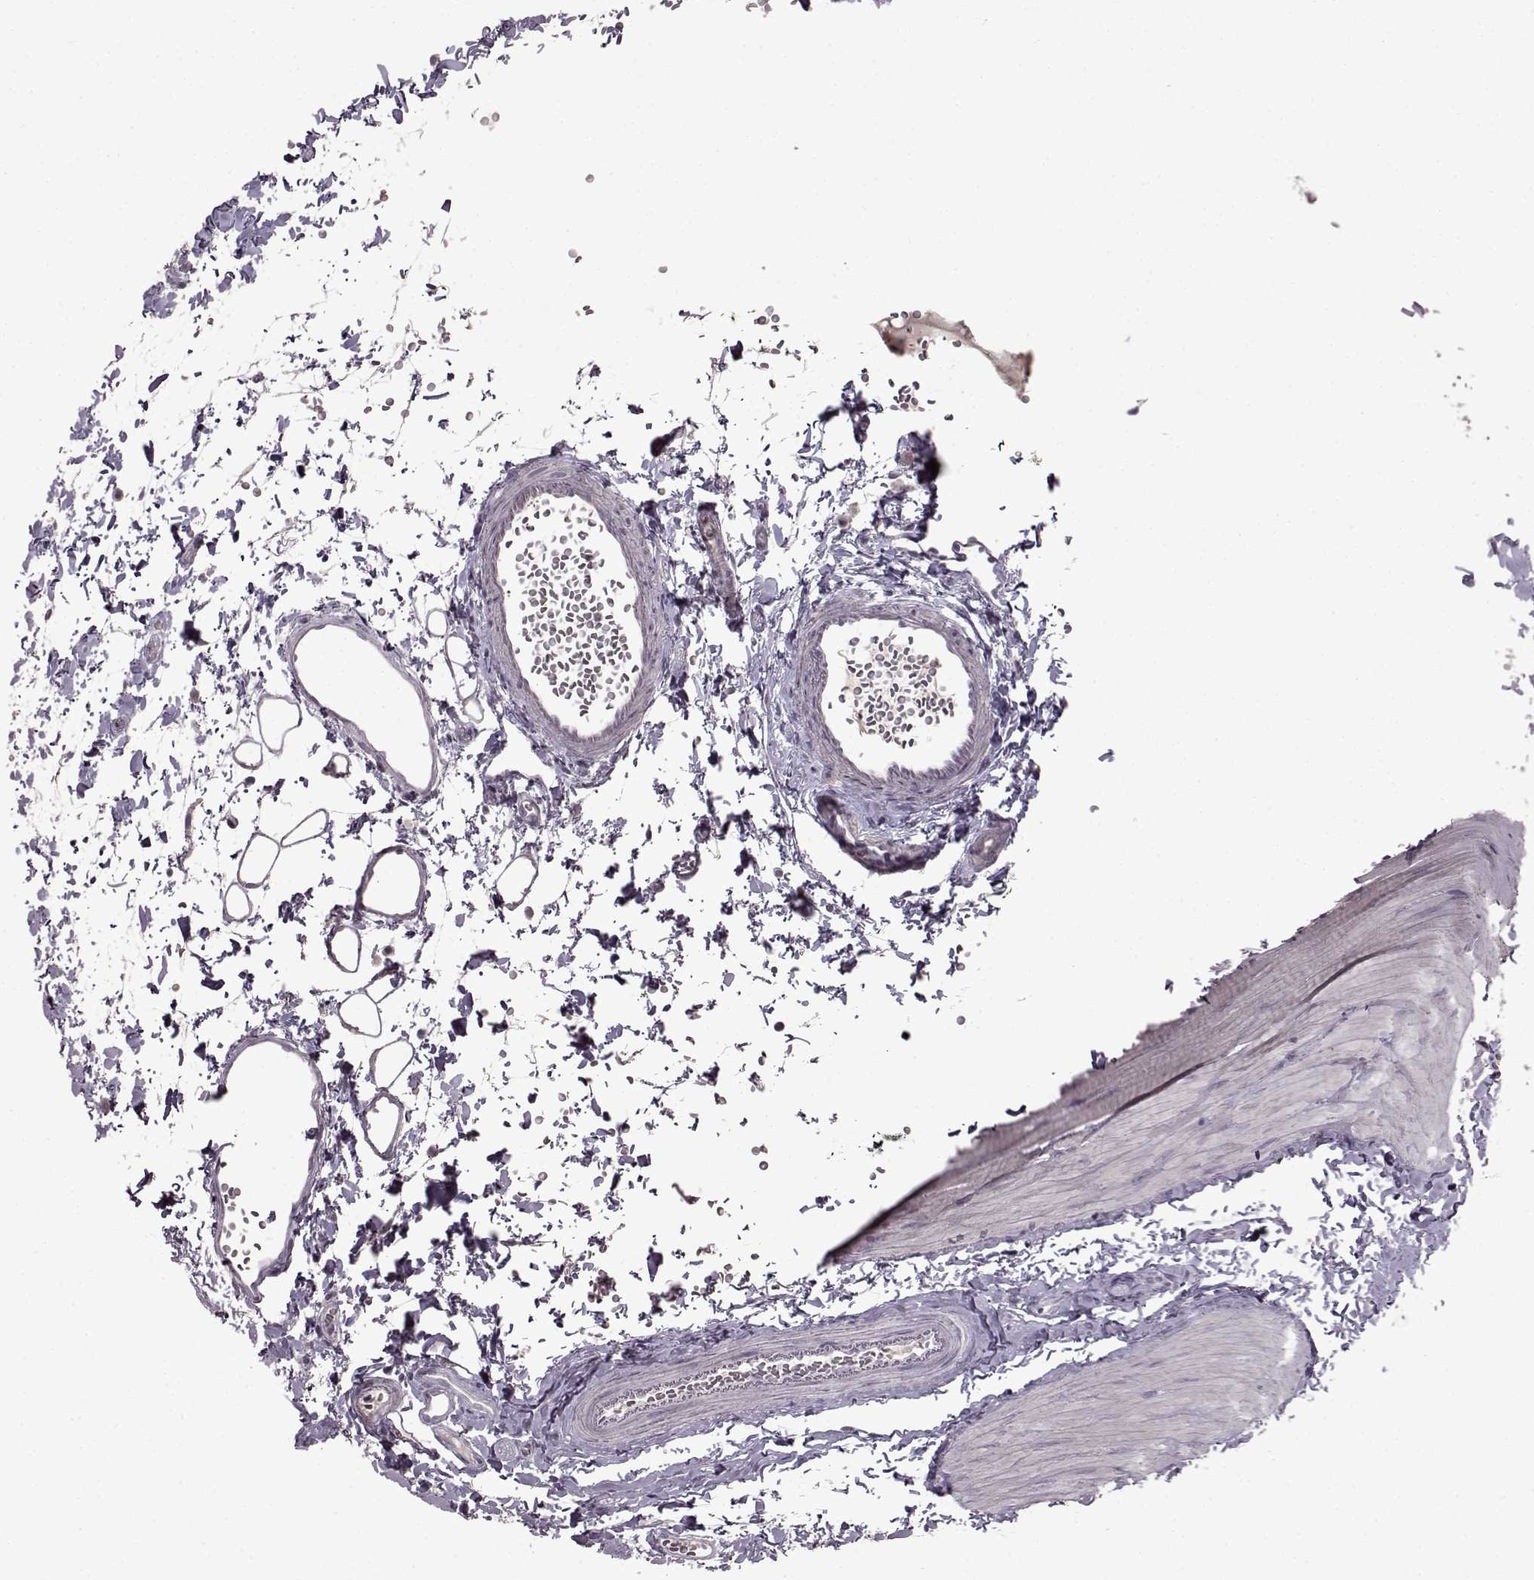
{"staining": {"intensity": "negative", "quantity": "none", "location": "none"}, "tissue": "rectum", "cell_type": "Glandular cells", "image_type": "normal", "snomed": [{"axis": "morphology", "description": "Normal tissue, NOS"}, {"axis": "topography", "description": "Rectum"}], "caption": "Glandular cells show no significant protein positivity in unremarkable rectum.", "gene": "LHB", "patient": {"sex": "male", "age": 57}}